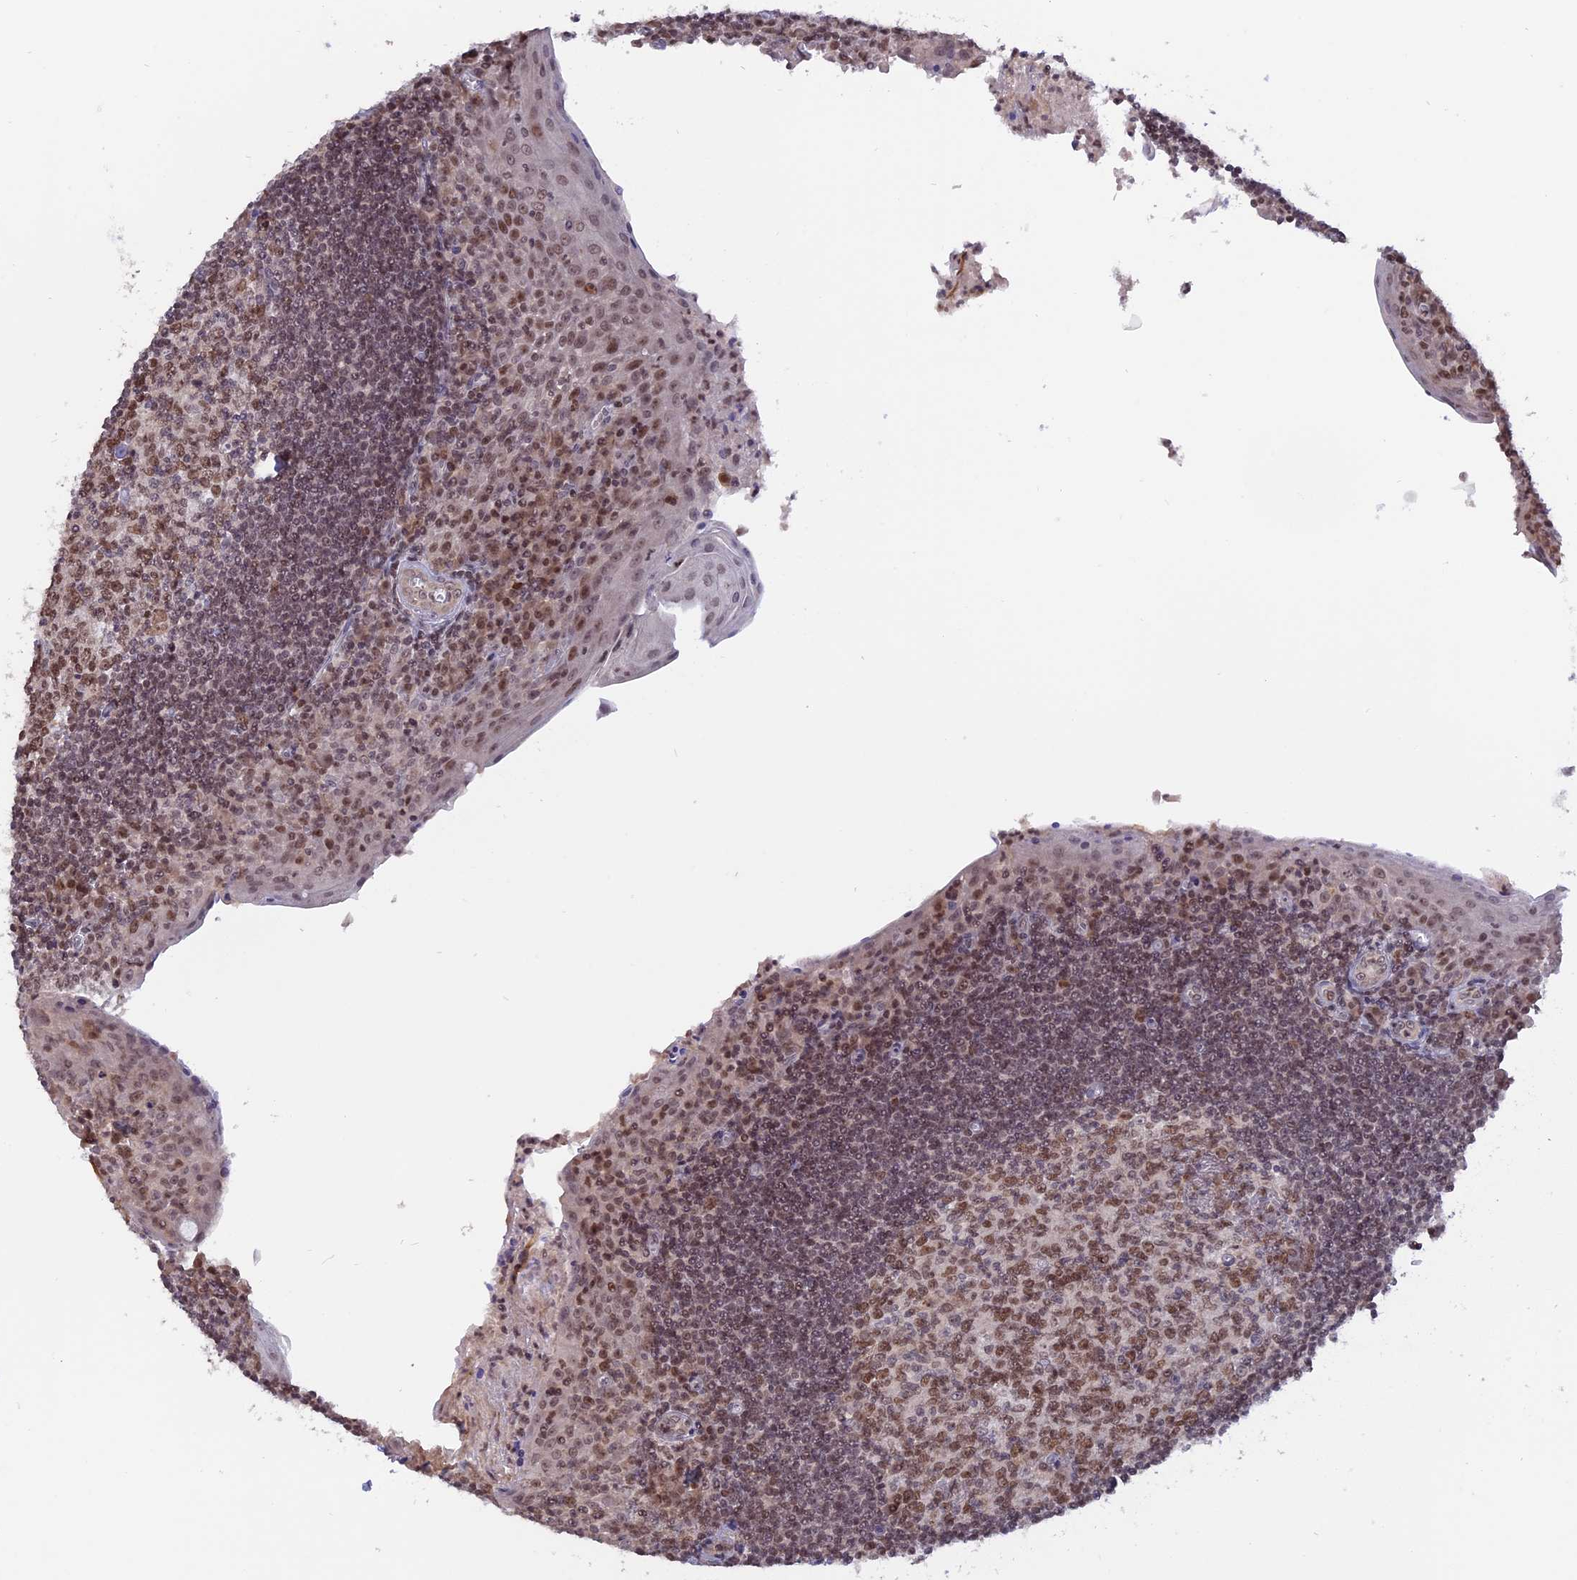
{"staining": {"intensity": "moderate", "quantity": ">75%", "location": "nuclear"}, "tissue": "tonsil", "cell_type": "Germinal center cells", "image_type": "normal", "snomed": [{"axis": "morphology", "description": "Normal tissue, NOS"}, {"axis": "topography", "description": "Tonsil"}], "caption": "This histopathology image shows immunohistochemistry (IHC) staining of unremarkable tonsil, with medium moderate nuclear expression in about >75% of germinal center cells.", "gene": "RFC5", "patient": {"sex": "male", "age": 27}}